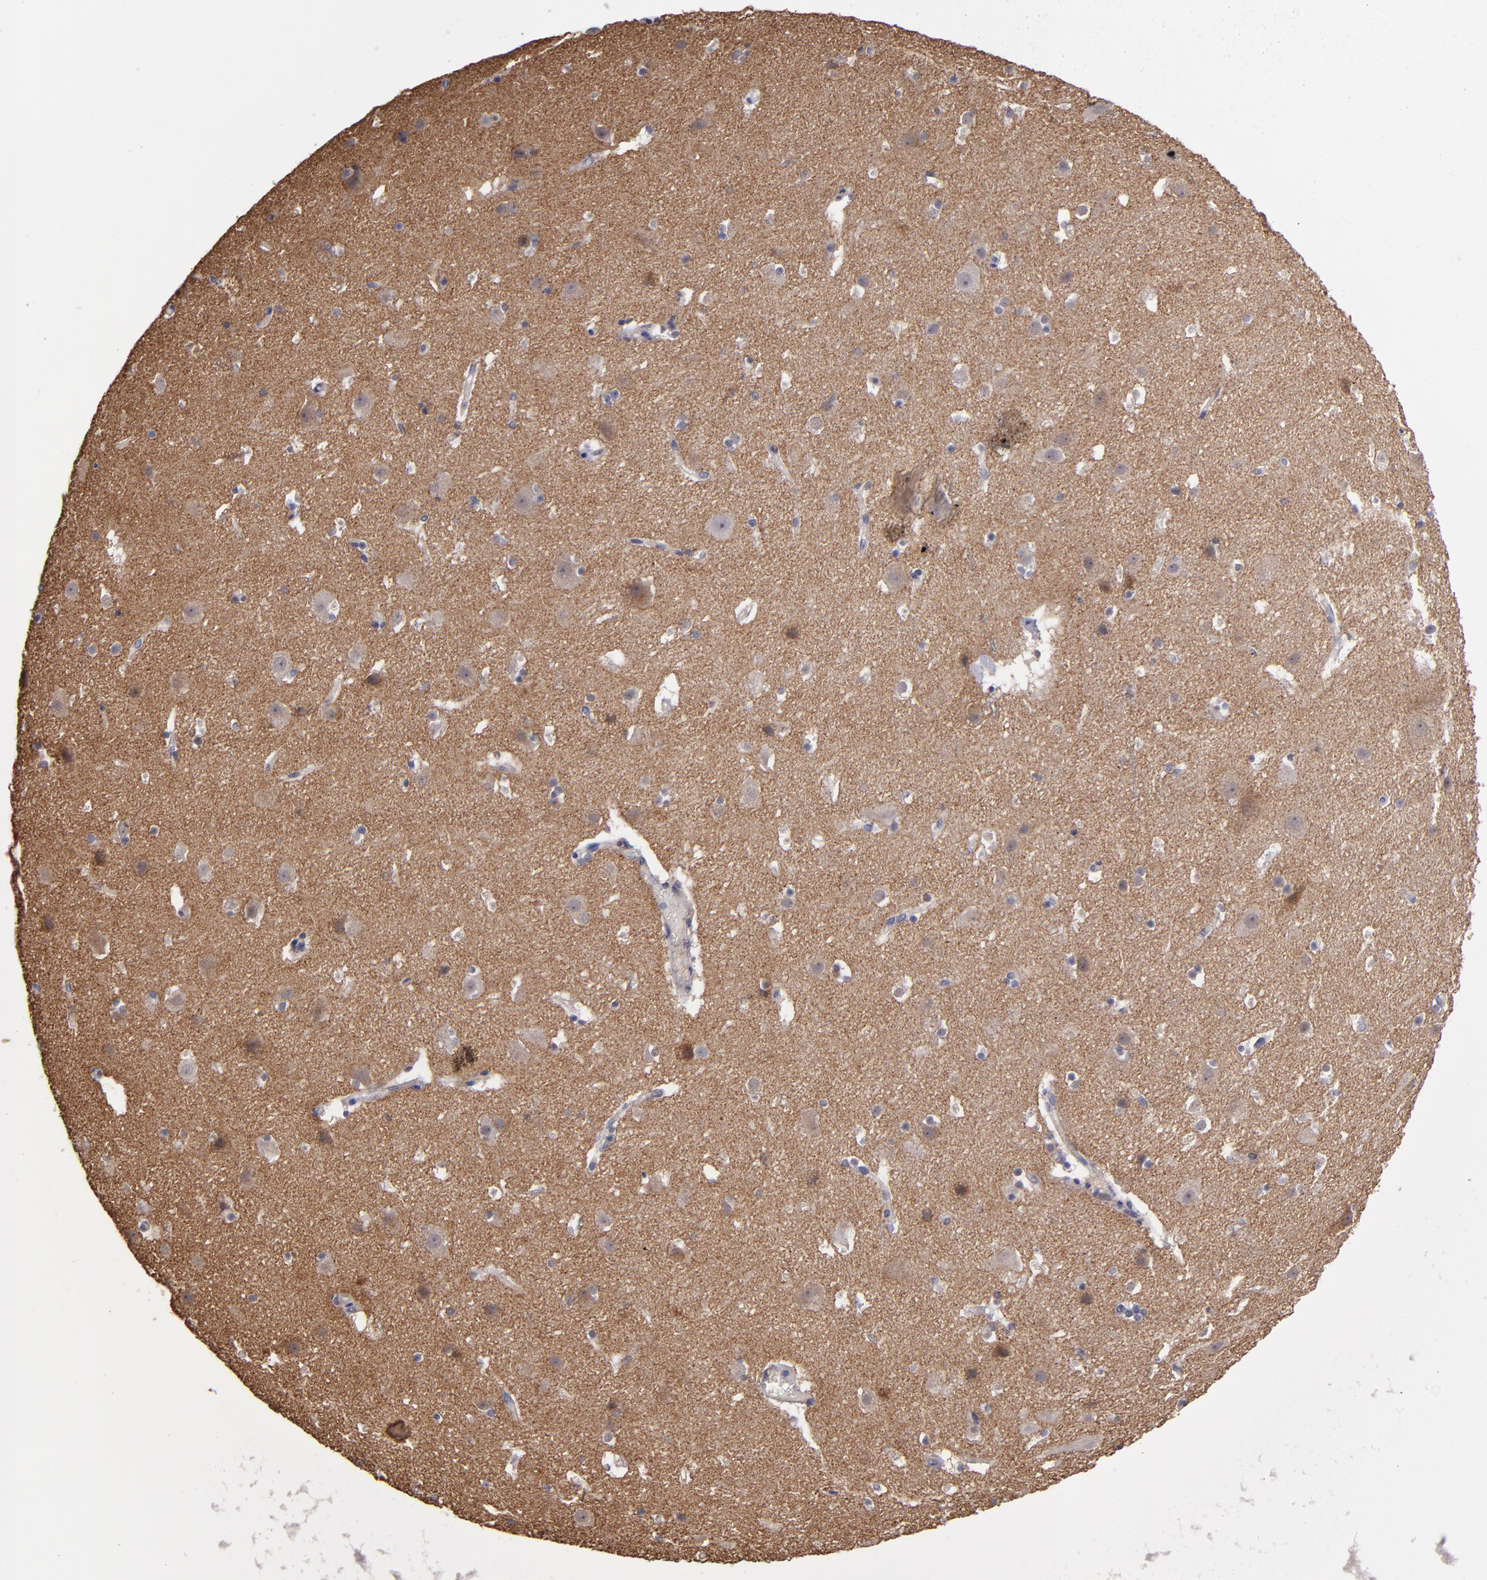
{"staining": {"intensity": "moderate", "quantity": "25%-75%", "location": "cytoplasmic/membranous"}, "tissue": "cerebral cortex", "cell_type": "Endothelial cells", "image_type": "normal", "snomed": [{"axis": "morphology", "description": "Normal tissue, NOS"}, {"axis": "topography", "description": "Cerebral cortex"}], "caption": "Immunohistochemical staining of unremarkable cerebral cortex exhibits medium levels of moderate cytoplasmic/membranous staining in approximately 25%-75% of endothelial cells.", "gene": "SERPINA7", "patient": {"sex": "male", "age": 45}}